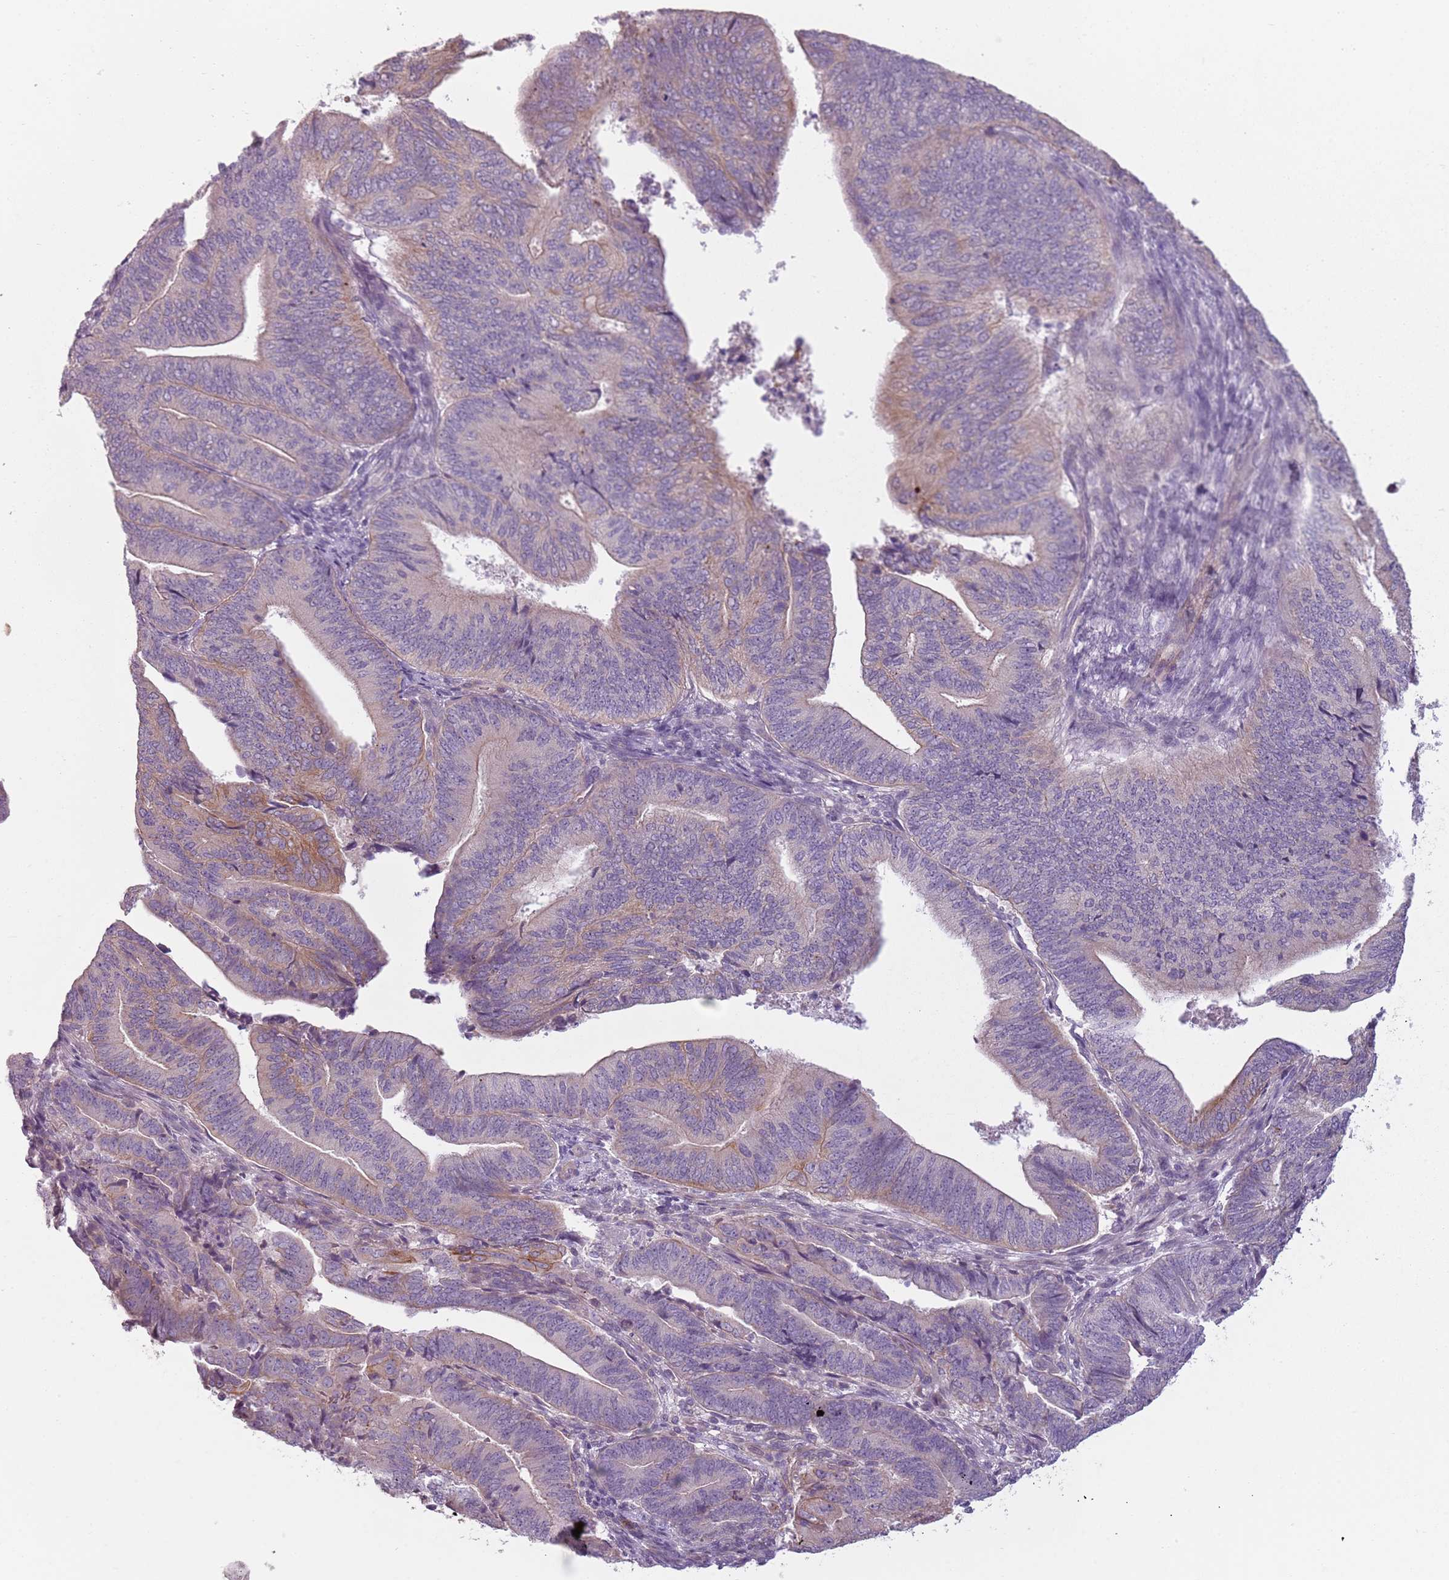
{"staining": {"intensity": "weak", "quantity": "<25%", "location": "cytoplasmic/membranous"}, "tissue": "endometrial cancer", "cell_type": "Tumor cells", "image_type": "cancer", "snomed": [{"axis": "morphology", "description": "Adenocarcinoma, NOS"}, {"axis": "topography", "description": "Endometrium"}], "caption": "A high-resolution image shows IHC staining of adenocarcinoma (endometrial), which exhibits no significant positivity in tumor cells.", "gene": "TLCD2", "patient": {"sex": "female", "age": 70}}